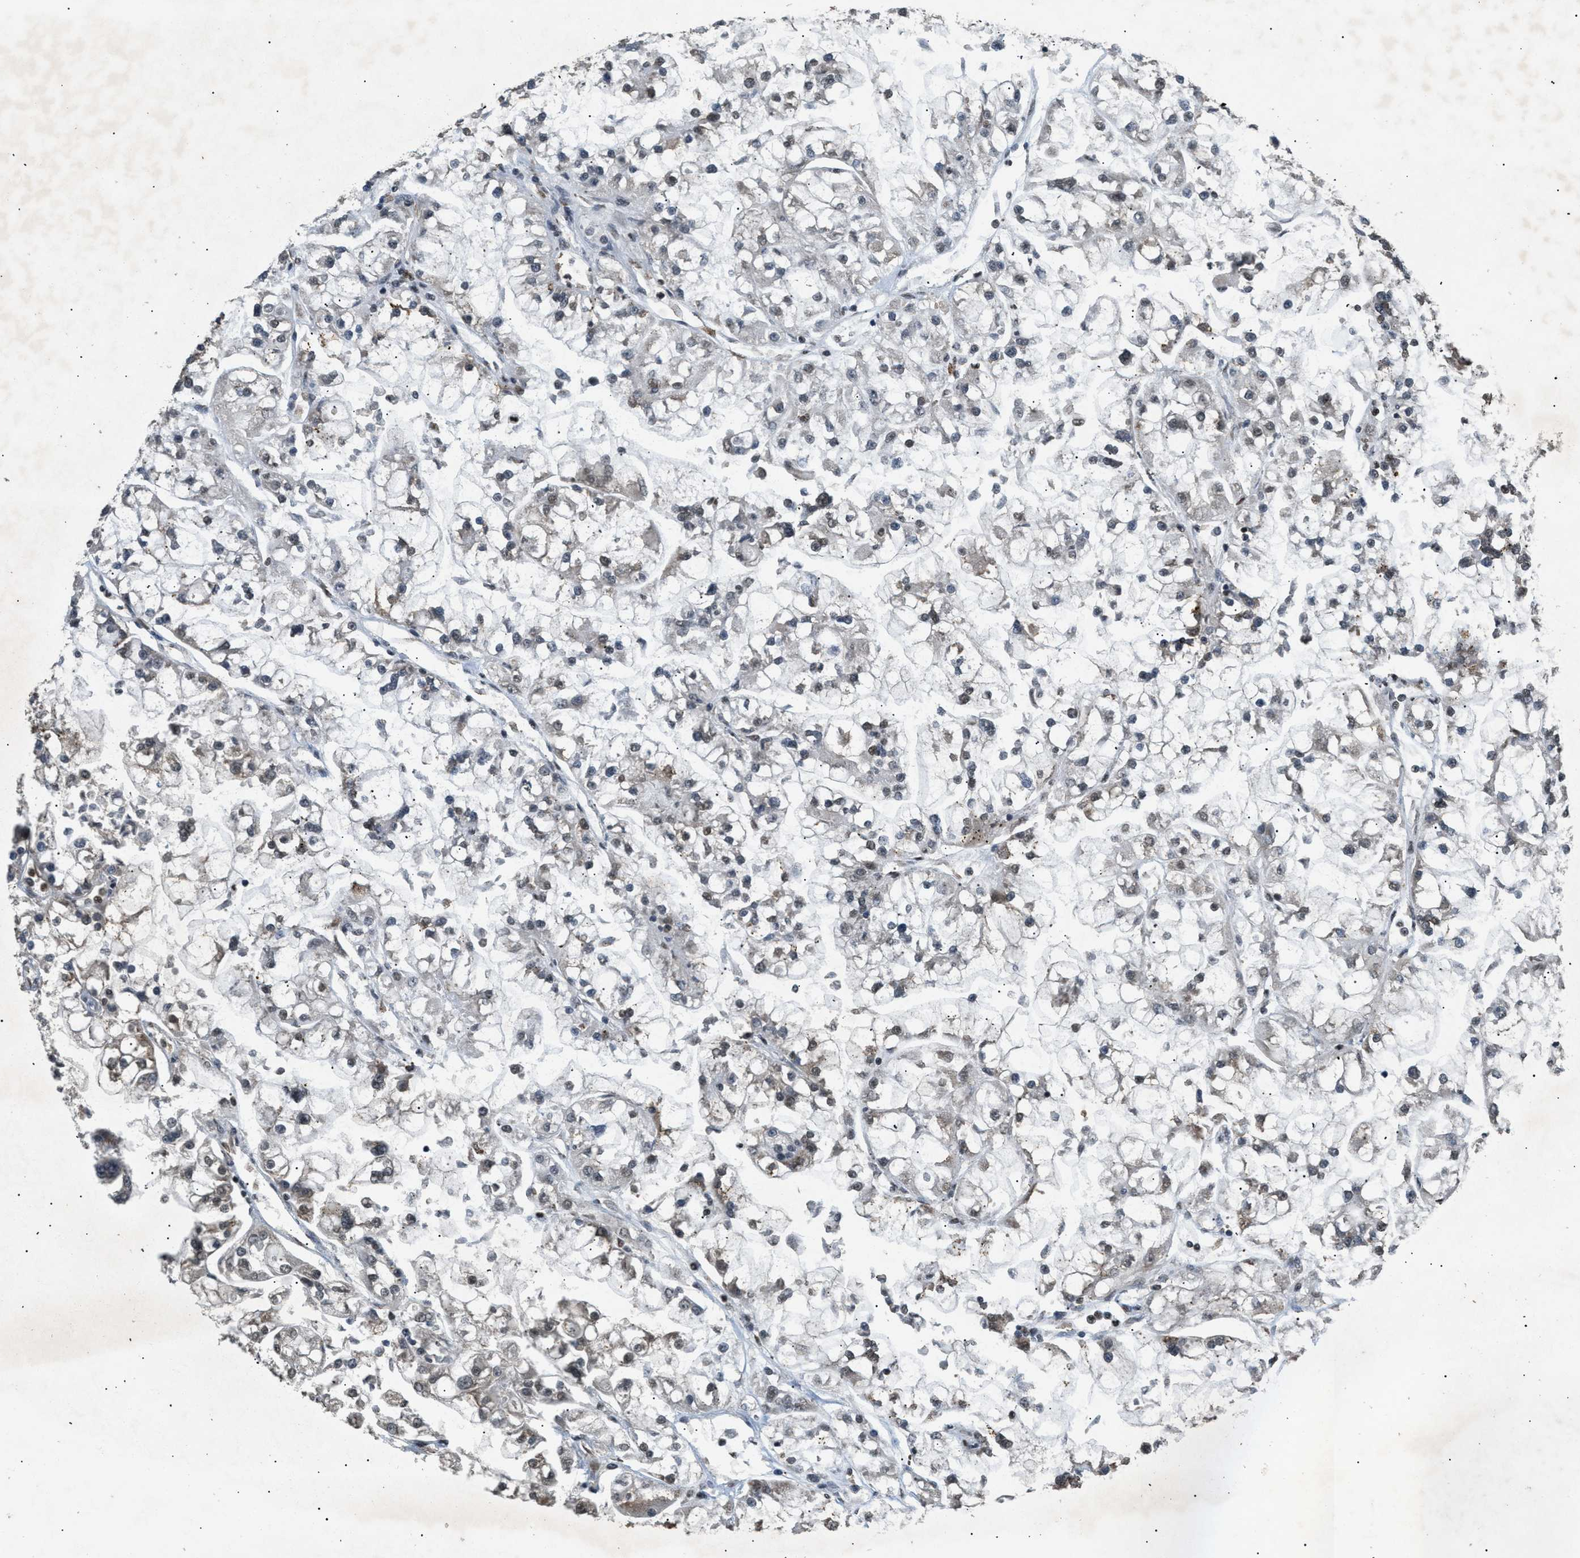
{"staining": {"intensity": "moderate", "quantity": "<25%", "location": "nuclear"}, "tissue": "renal cancer", "cell_type": "Tumor cells", "image_type": "cancer", "snomed": [{"axis": "morphology", "description": "Adenocarcinoma, NOS"}, {"axis": "topography", "description": "Kidney"}], "caption": "Tumor cells reveal low levels of moderate nuclear positivity in approximately <25% of cells in human renal cancer.", "gene": "RBM5", "patient": {"sex": "female", "age": 52}}